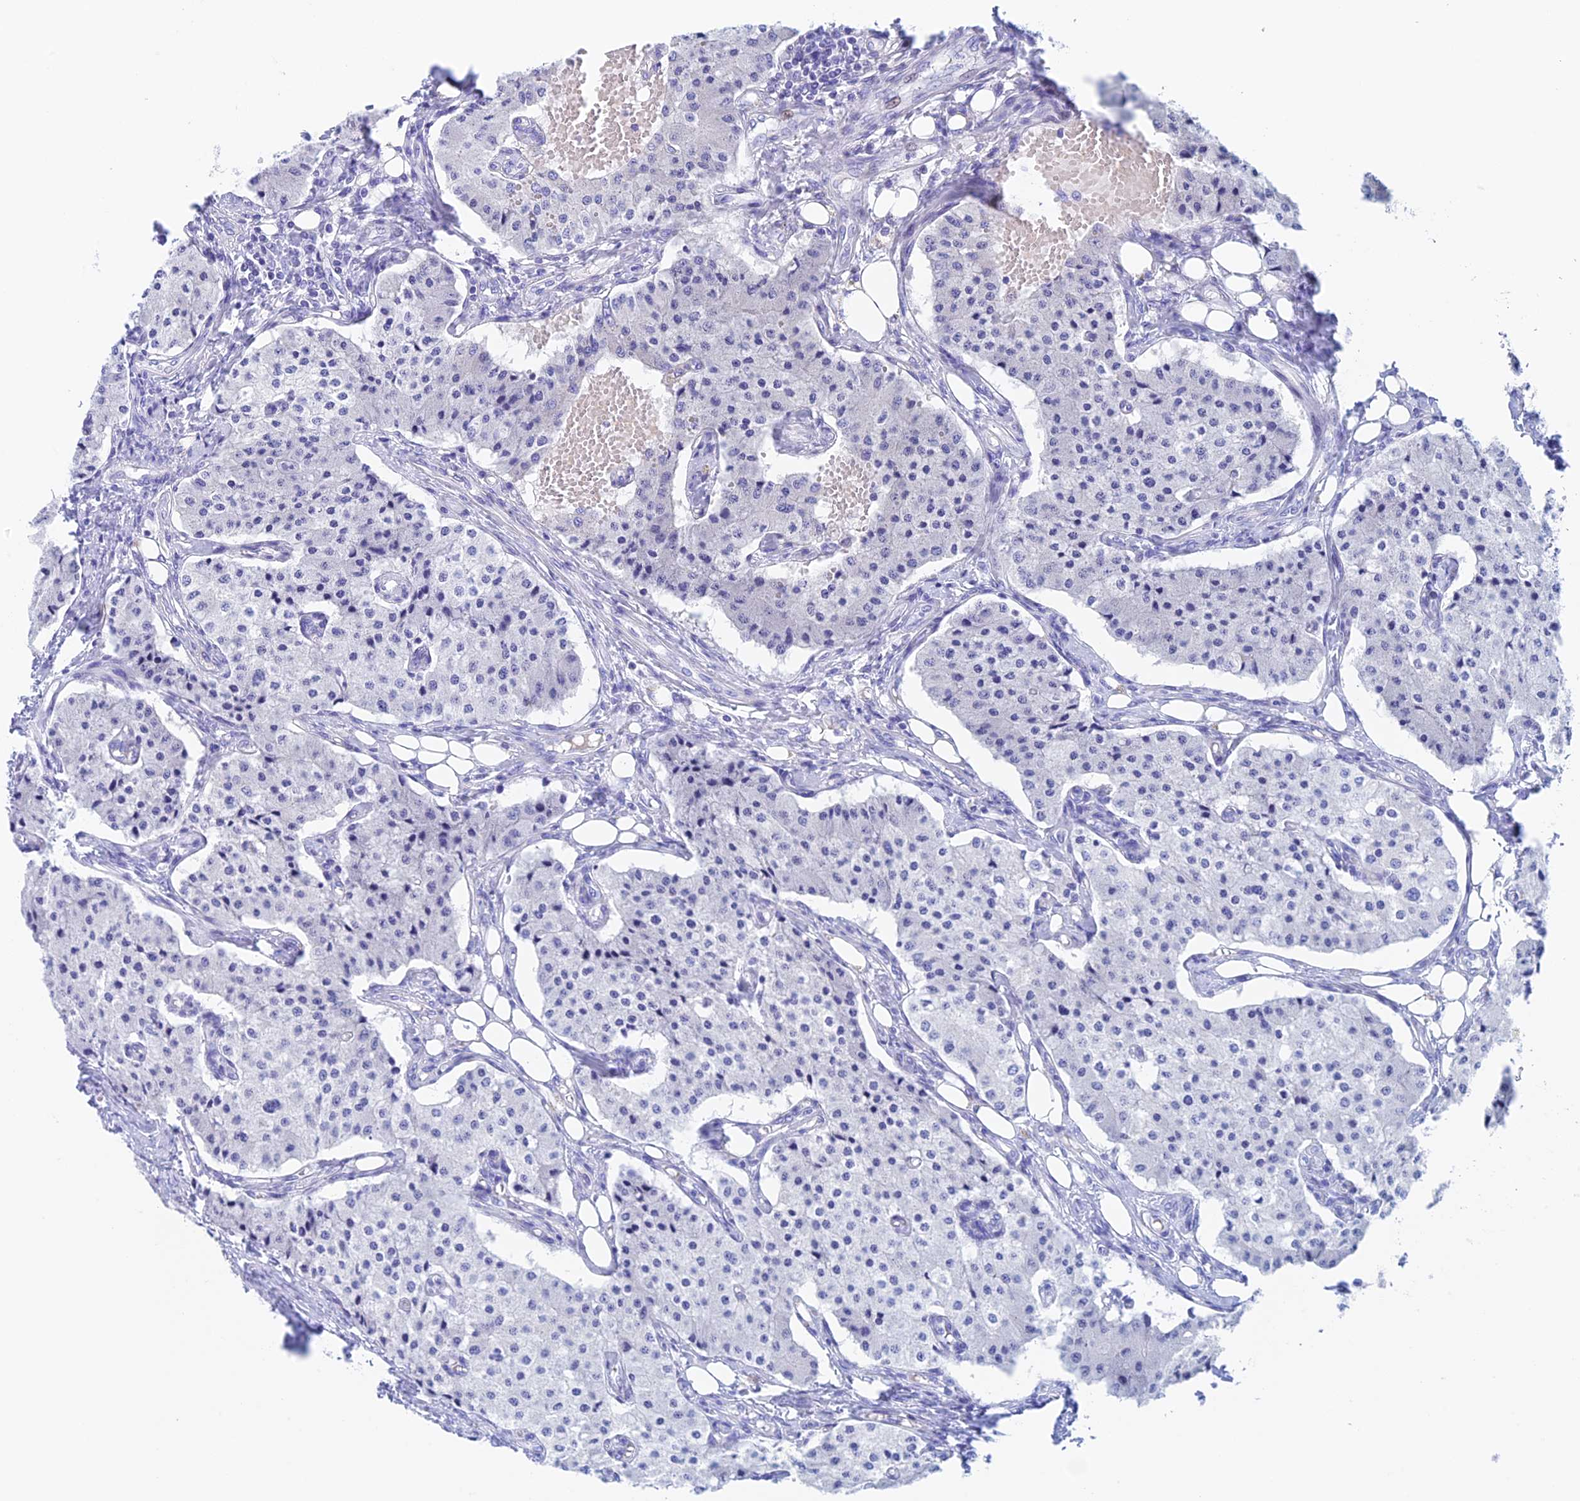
{"staining": {"intensity": "negative", "quantity": "none", "location": "none"}, "tissue": "carcinoid", "cell_type": "Tumor cells", "image_type": "cancer", "snomed": [{"axis": "morphology", "description": "Carcinoid, malignant, NOS"}, {"axis": "topography", "description": "Colon"}], "caption": "Micrograph shows no protein positivity in tumor cells of carcinoid tissue.", "gene": "PSMC3IP", "patient": {"sex": "female", "age": 52}}